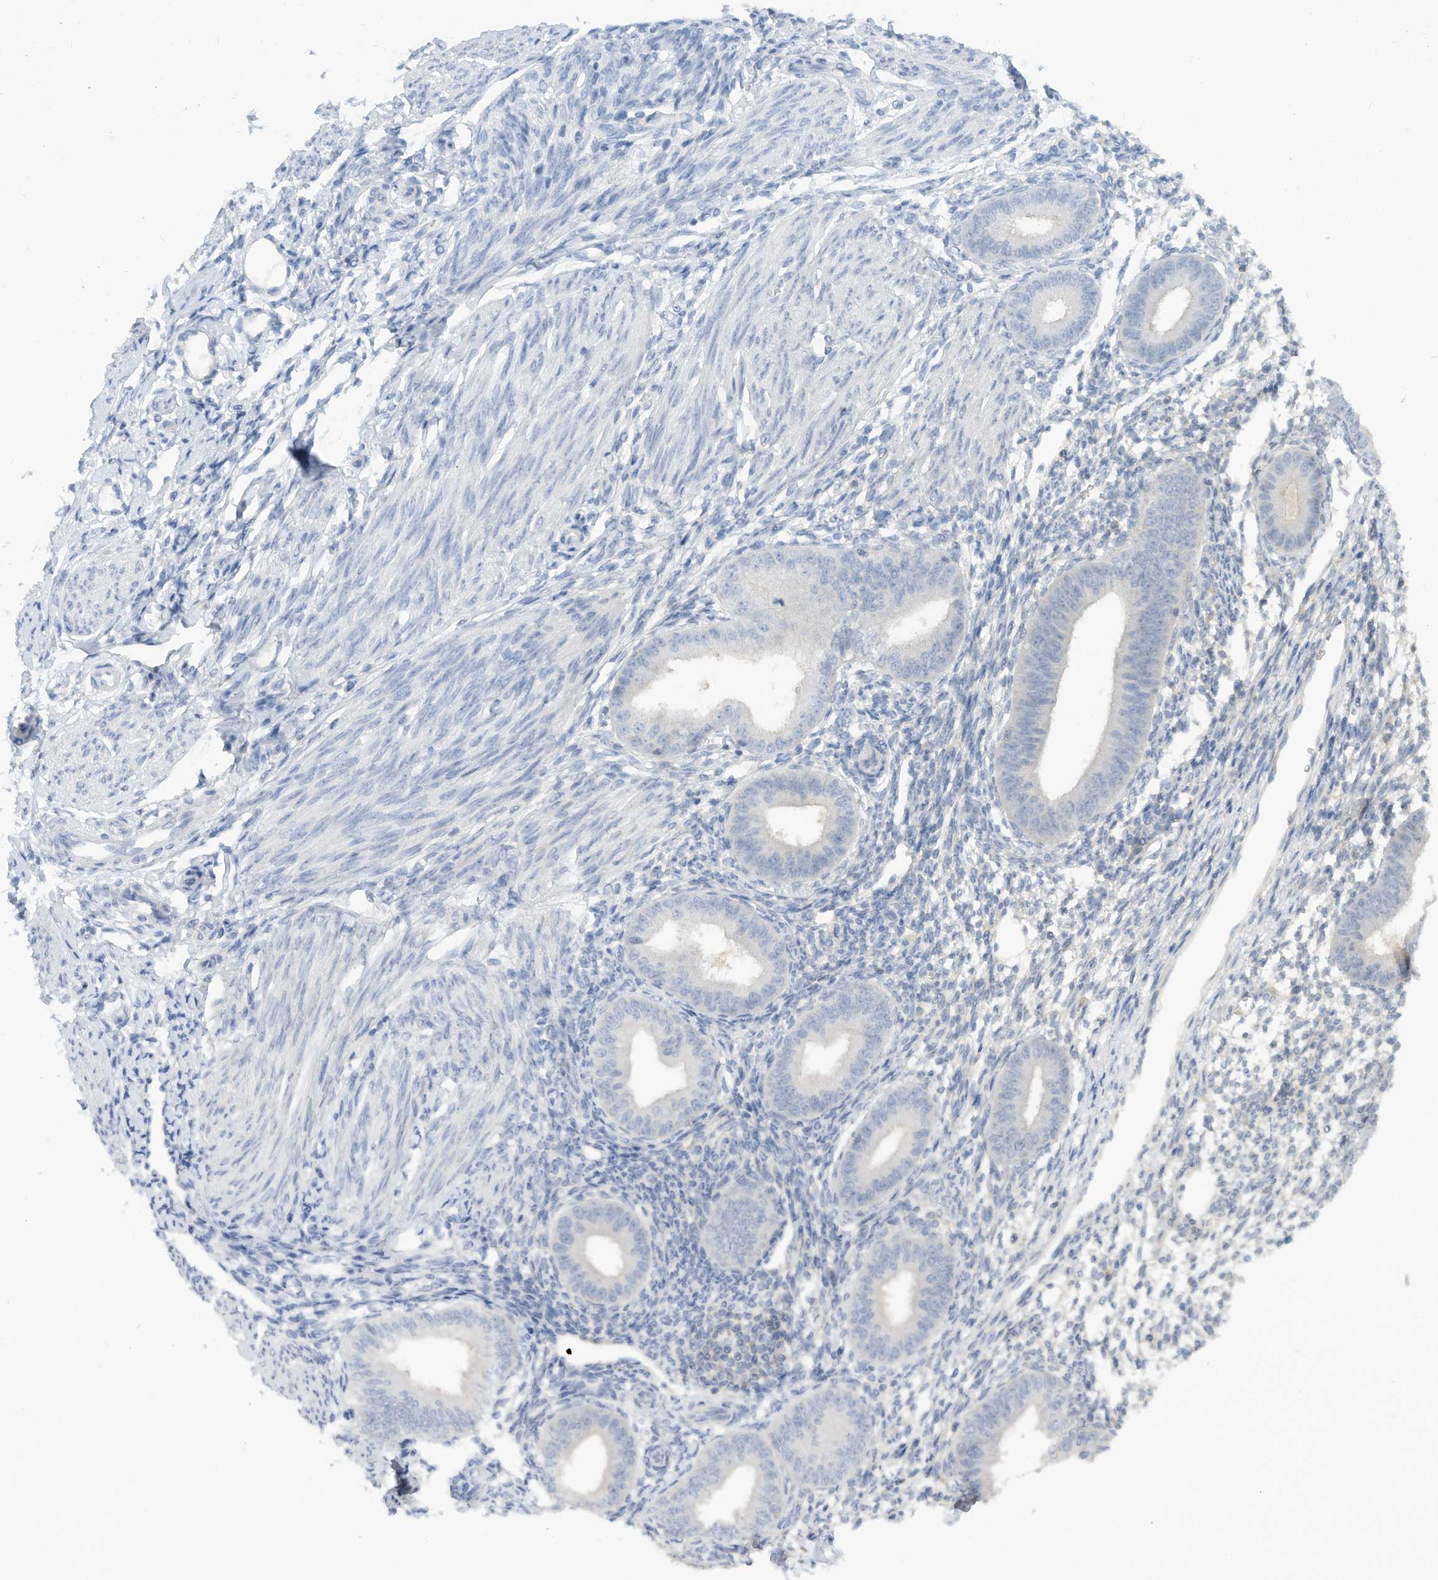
{"staining": {"intensity": "negative", "quantity": "none", "location": "none"}, "tissue": "endometrium", "cell_type": "Cells in endometrial stroma", "image_type": "normal", "snomed": [{"axis": "morphology", "description": "Normal tissue, NOS"}, {"axis": "topography", "description": "Uterus"}, {"axis": "topography", "description": "Endometrium"}], "caption": "This is a micrograph of IHC staining of benign endometrium, which shows no staining in cells in endometrial stroma.", "gene": "HAS3", "patient": {"sex": "female", "age": 48}}